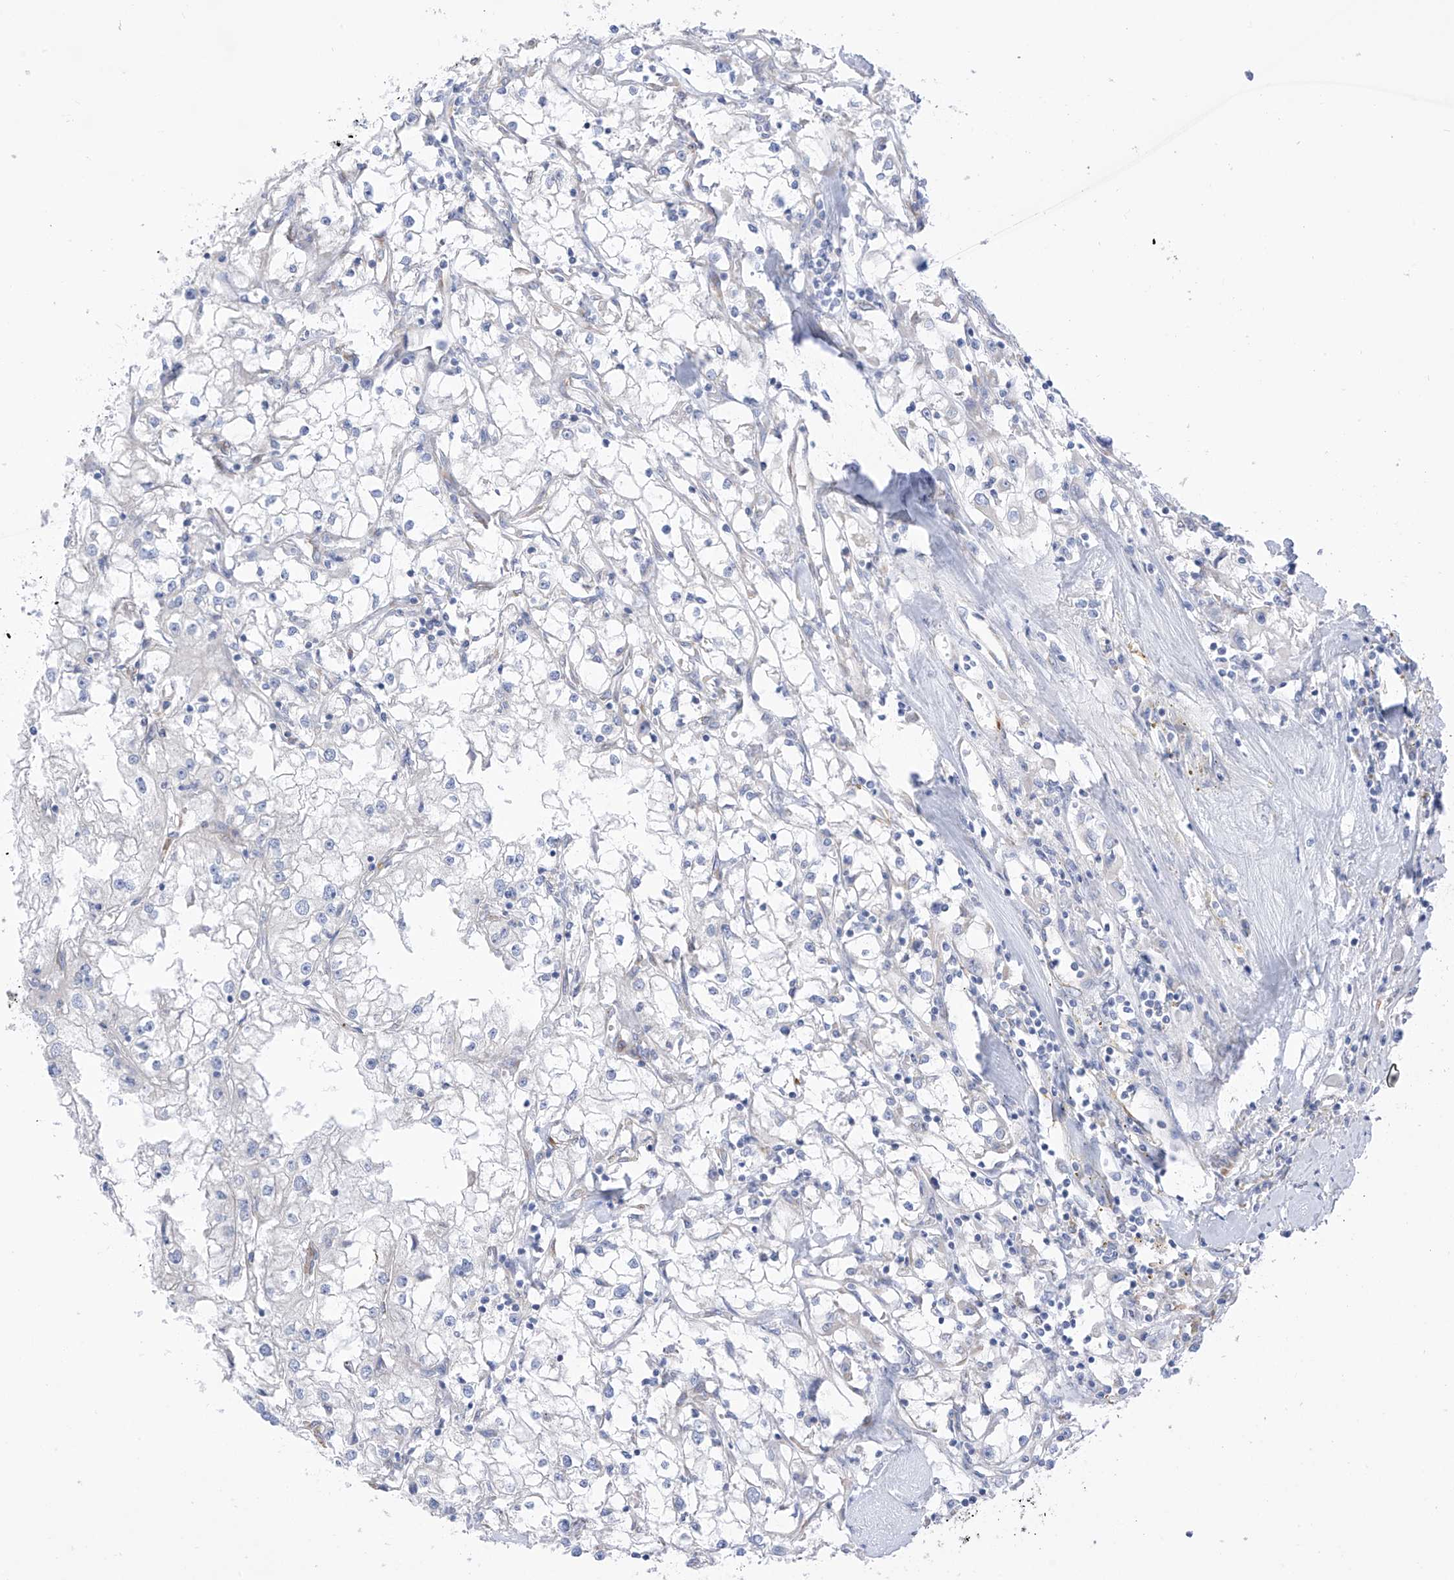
{"staining": {"intensity": "negative", "quantity": "none", "location": "none"}, "tissue": "renal cancer", "cell_type": "Tumor cells", "image_type": "cancer", "snomed": [{"axis": "morphology", "description": "Adenocarcinoma, NOS"}, {"axis": "topography", "description": "Kidney"}], "caption": "Tumor cells show no significant protein positivity in renal cancer (adenocarcinoma).", "gene": "RCN2", "patient": {"sex": "male", "age": 56}}